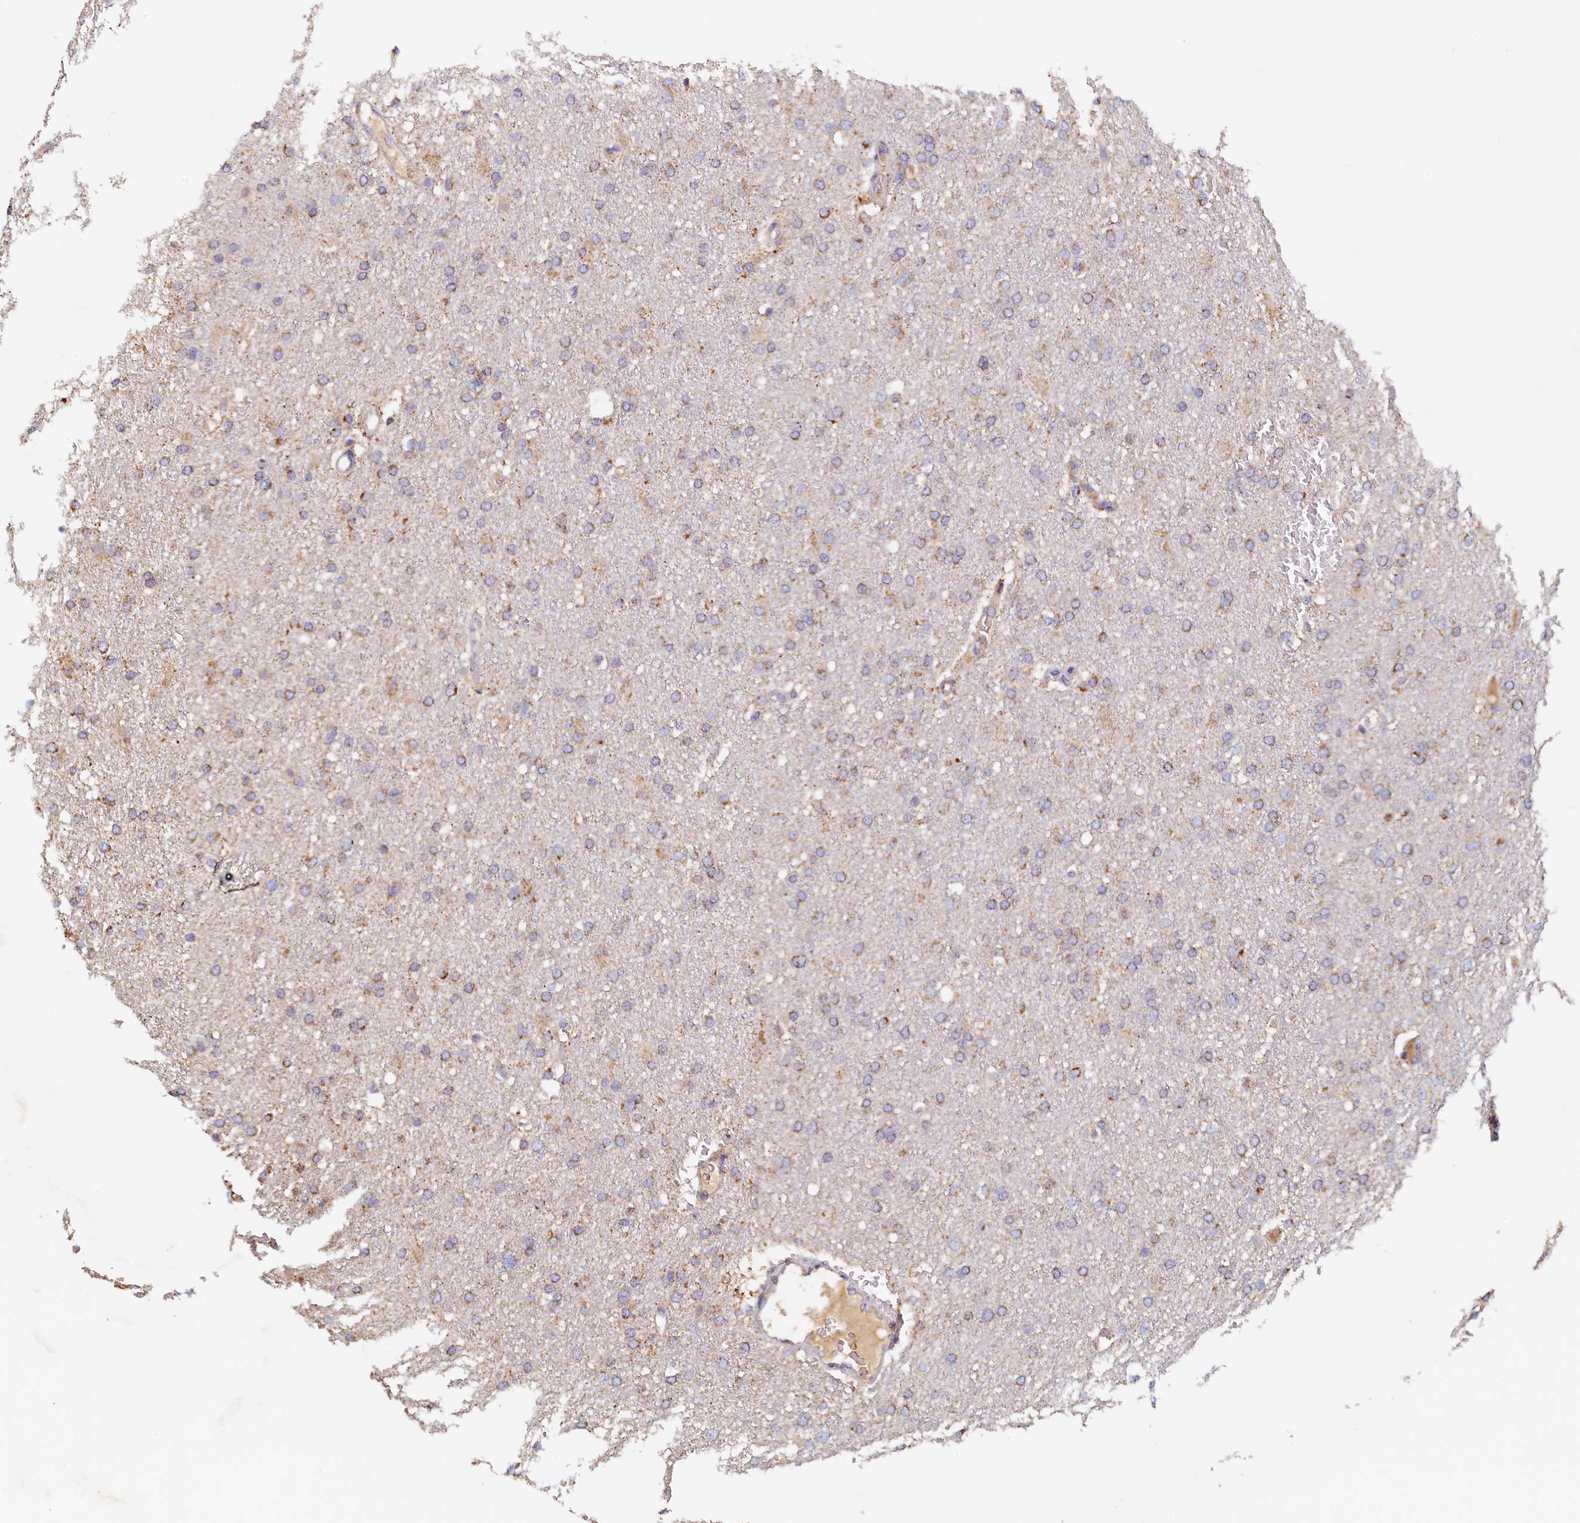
{"staining": {"intensity": "weak", "quantity": ">75%", "location": "cytoplasmic/membranous"}, "tissue": "glioma", "cell_type": "Tumor cells", "image_type": "cancer", "snomed": [{"axis": "morphology", "description": "Glioma, malignant, High grade"}, {"axis": "topography", "description": "Cerebral cortex"}], "caption": "A photomicrograph of human glioma stained for a protein reveals weak cytoplasmic/membranous brown staining in tumor cells.", "gene": "POC1A", "patient": {"sex": "female", "age": 36}}